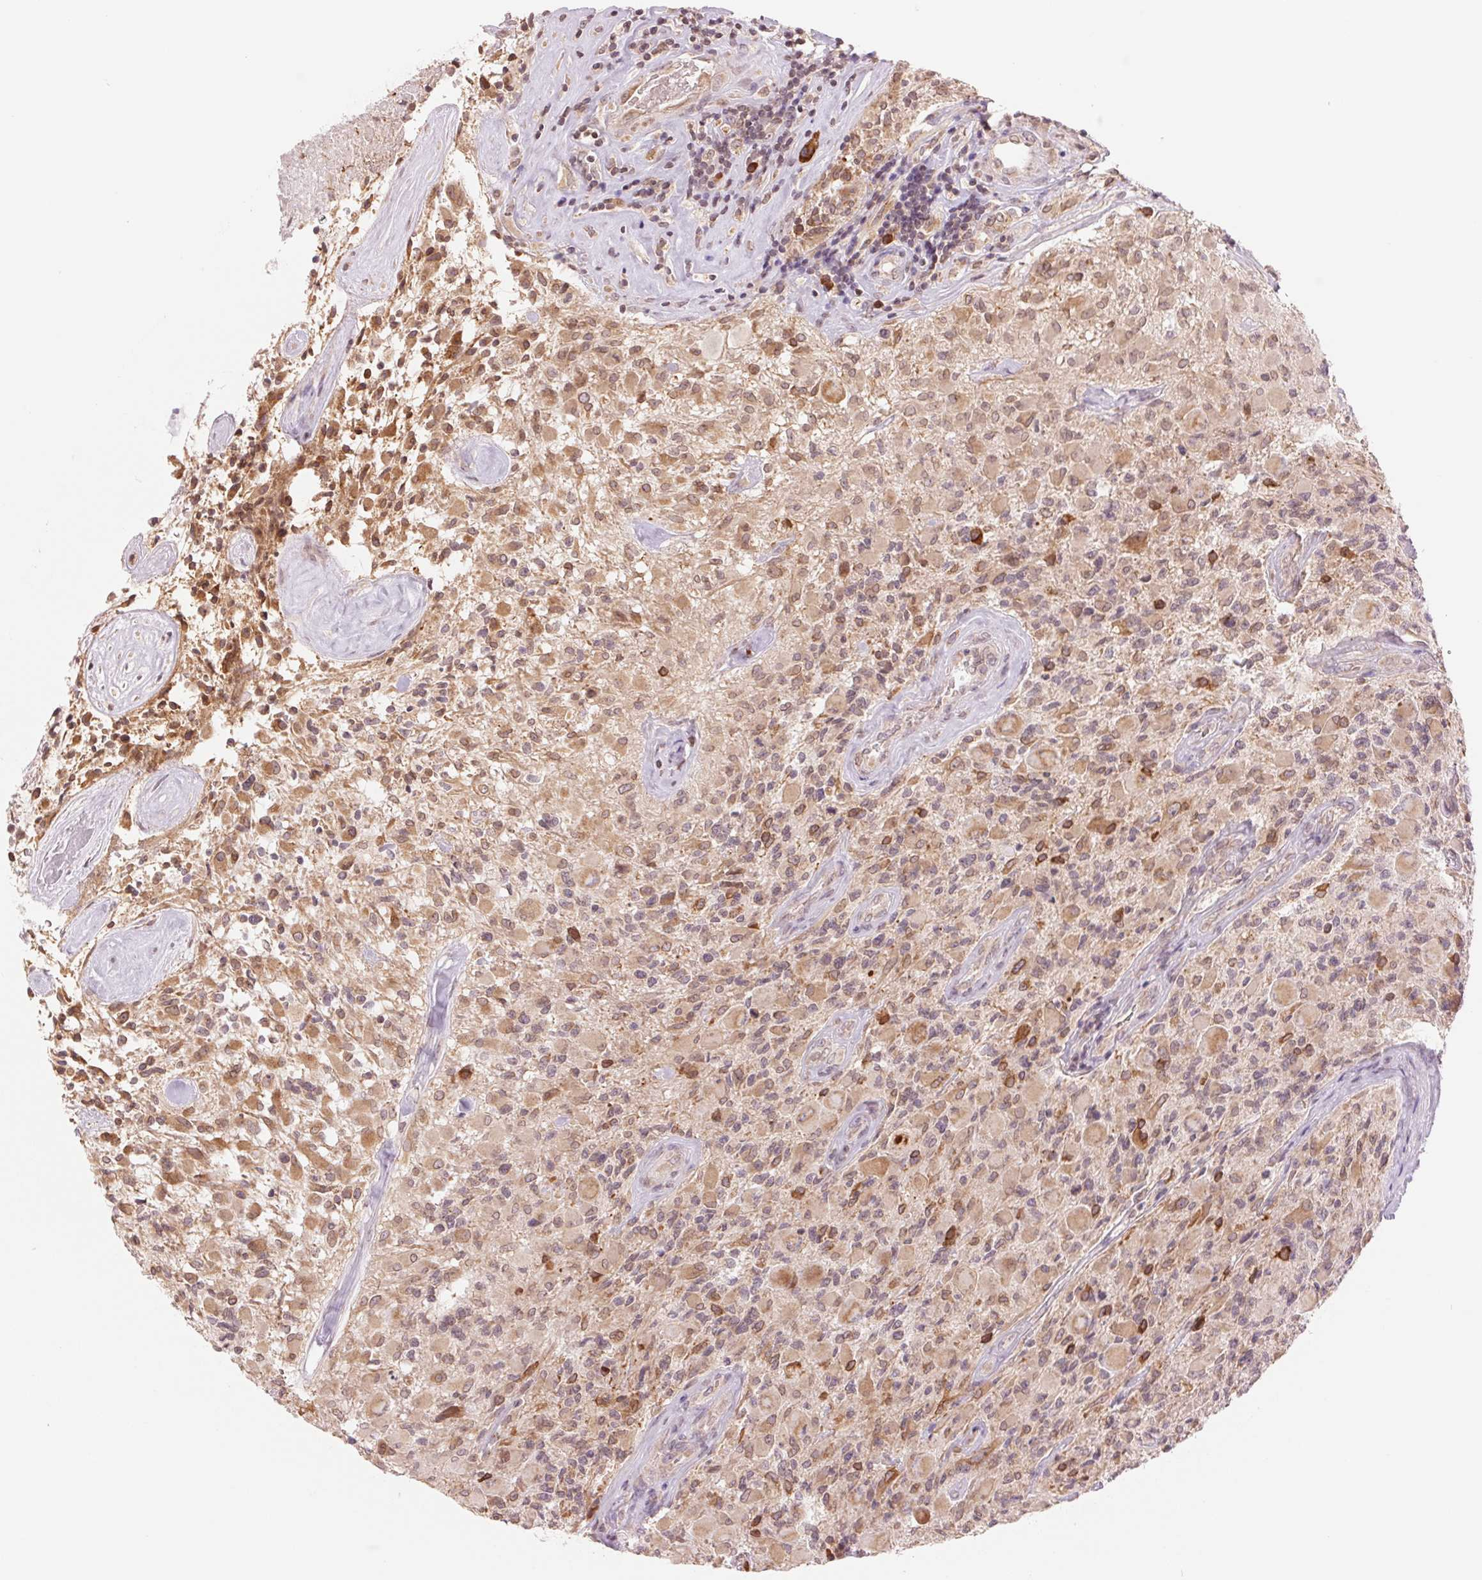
{"staining": {"intensity": "moderate", "quantity": ">75%", "location": "cytoplasmic/membranous"}, "tissue": "glioma", "cell_type": "Tumor cells", "image_type": "cancer", "snomed": [{"axis": "morphology", "description": "Glioma, malignant, High grade"}, {"axis": "topography", "description": "Brain"}], "caption": "The photomicrograph displays staining of glioma, revealing moderate cytoplasmic/membranous protein positivity (brown color) within tumor cells. (IHC, brightfield microscopy, high magnification).", "gene": "TECR", "patient": {"sex": "female", "age": 65}}